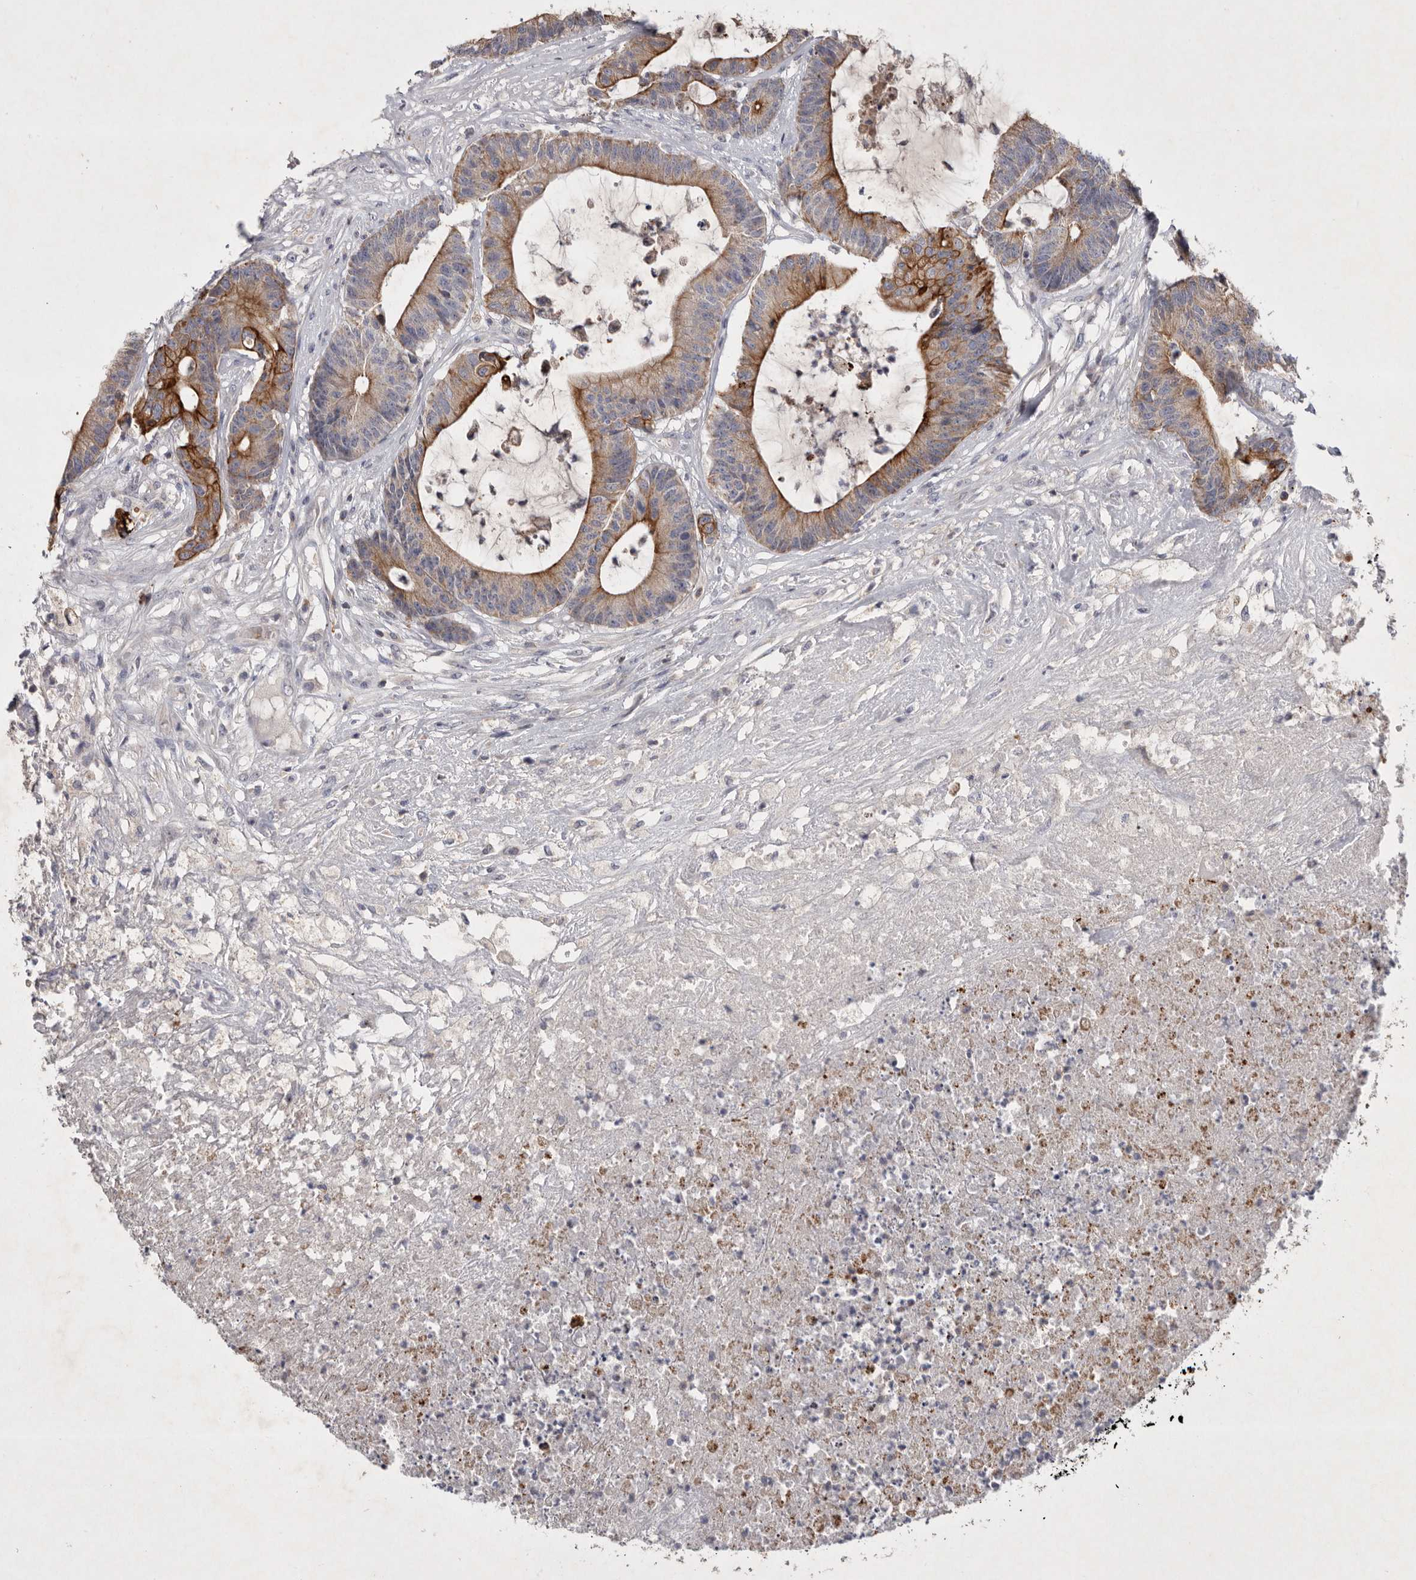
{"staining": {"intensity": "strong", "quantity": "25%-75%", "location": "cytoplasmic/membranous"}, "tissue": "colorectal cancer", "cell_type": "Tumor cells", "image_type": "cancer", "snomed": [{"axis": "morphology", "description": "Adenocarcinoma, NOS"}, {"axis": "topography", "description": "Colon"}], "caption": "An IHC micrograph of neoplastic tissue is shown. Protein staining in brown labels strong cytoplasmic/membranous positivity in colorectal cancer (adenocarcinoma) within tumor cells.", "gene": "TNFSF14", "patient": {"sex": "female", "age": 84}}